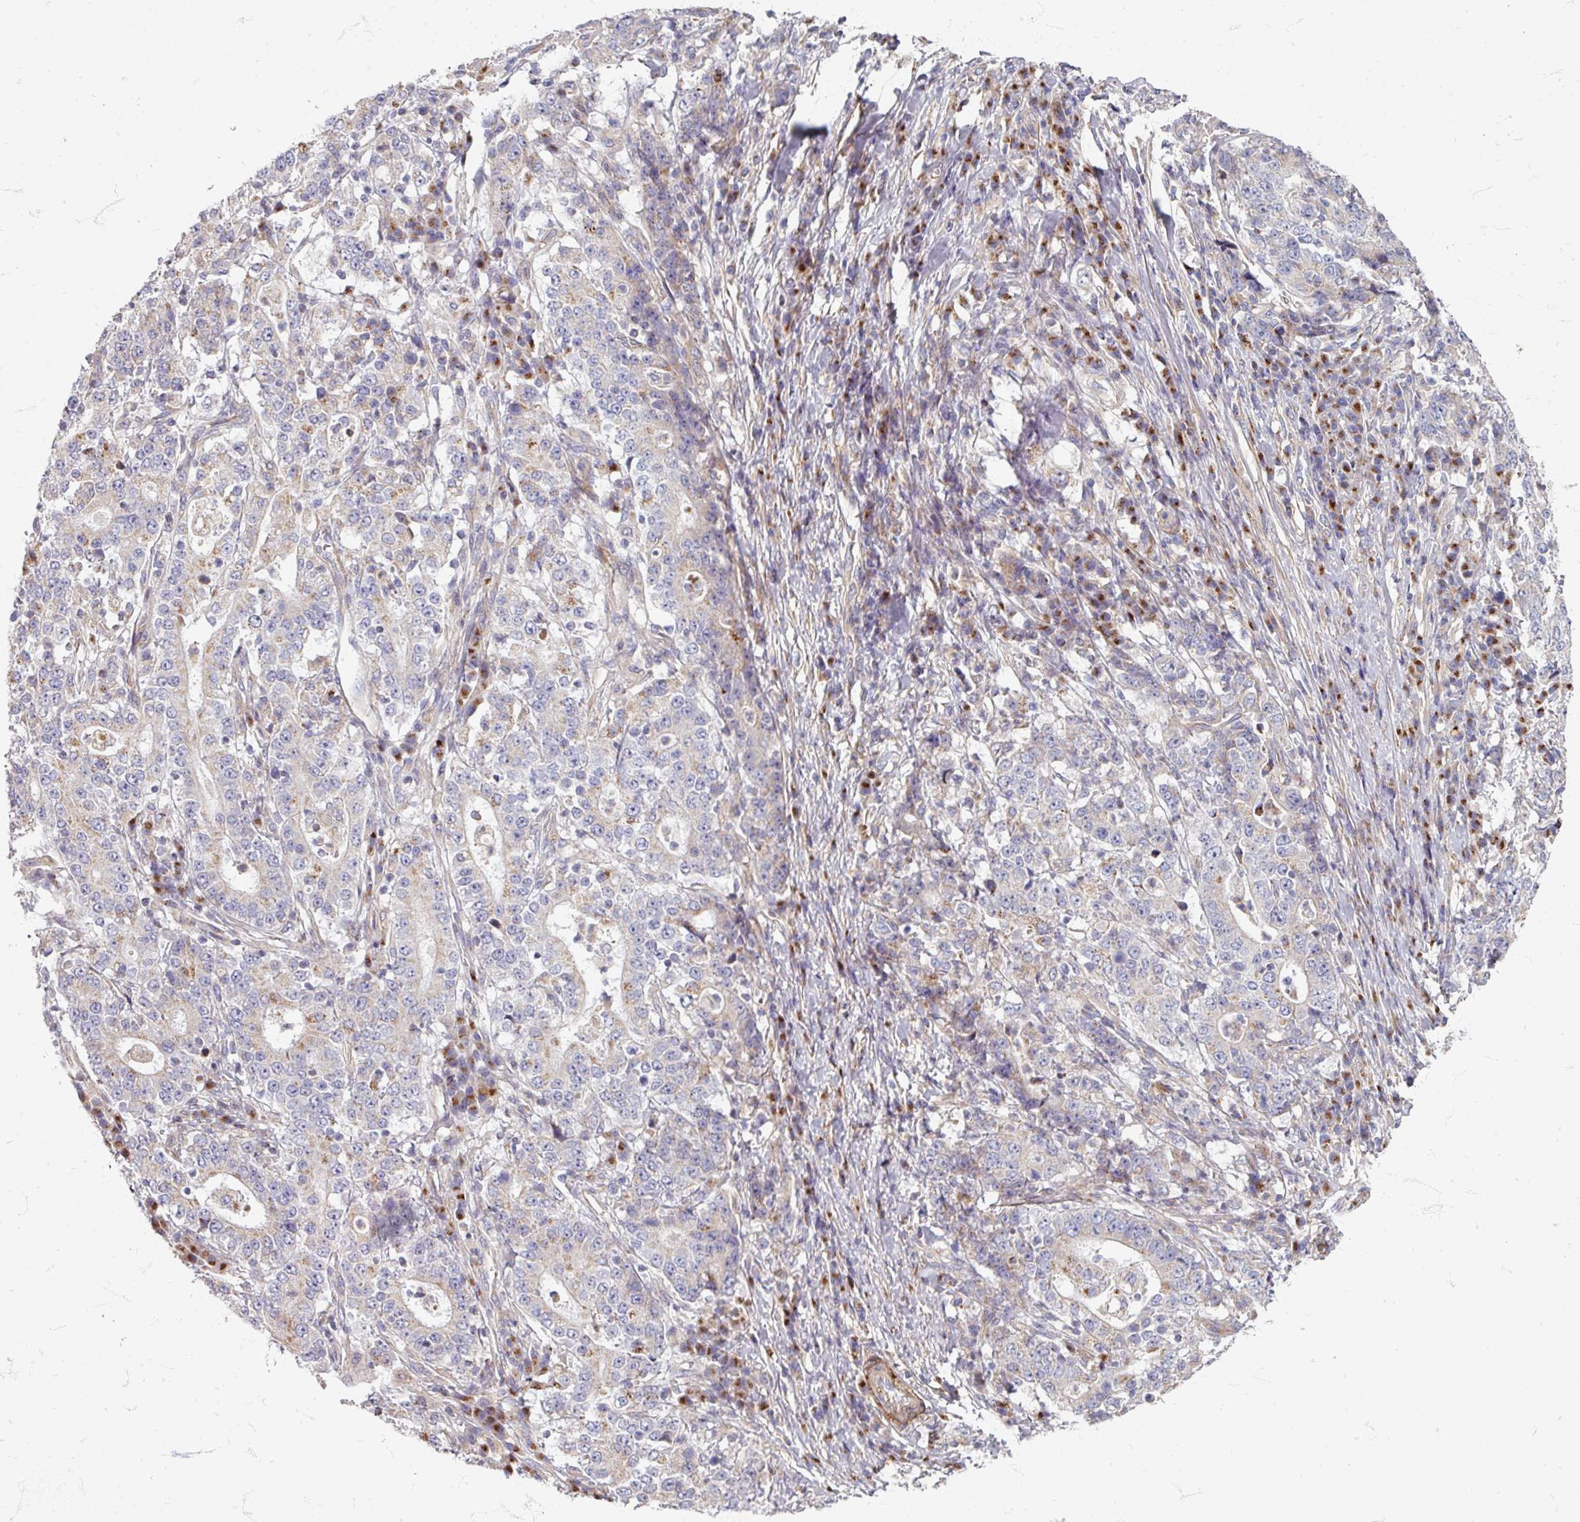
{"staining": {"intensity": "negative", "quantity": "none", "location": "none"}, "tissue": "stomach cancer", "cell_type": "Tumor cells", "image_type": "cancer", "snomed": [{"axis": "morphology", "description": "Normal tissue, NOS"}, {"axis": "morphology", "description": "Adenocarcinoma, NOS"}, {"axis": "topography", "description": "Stomach, upper"}, {"axis": "topography", "description": "Stomach"}], "caption": "Protein analysis of stomach cancer (adenocarcinoma) shows no significant staining in tumor cells. (DAB (3,3'-diaminobenzidine) immunohistochemistry (IHC), high magnification).", "gene": "GABARAPL1", "patient": {"sex": "male", "age": 59}}